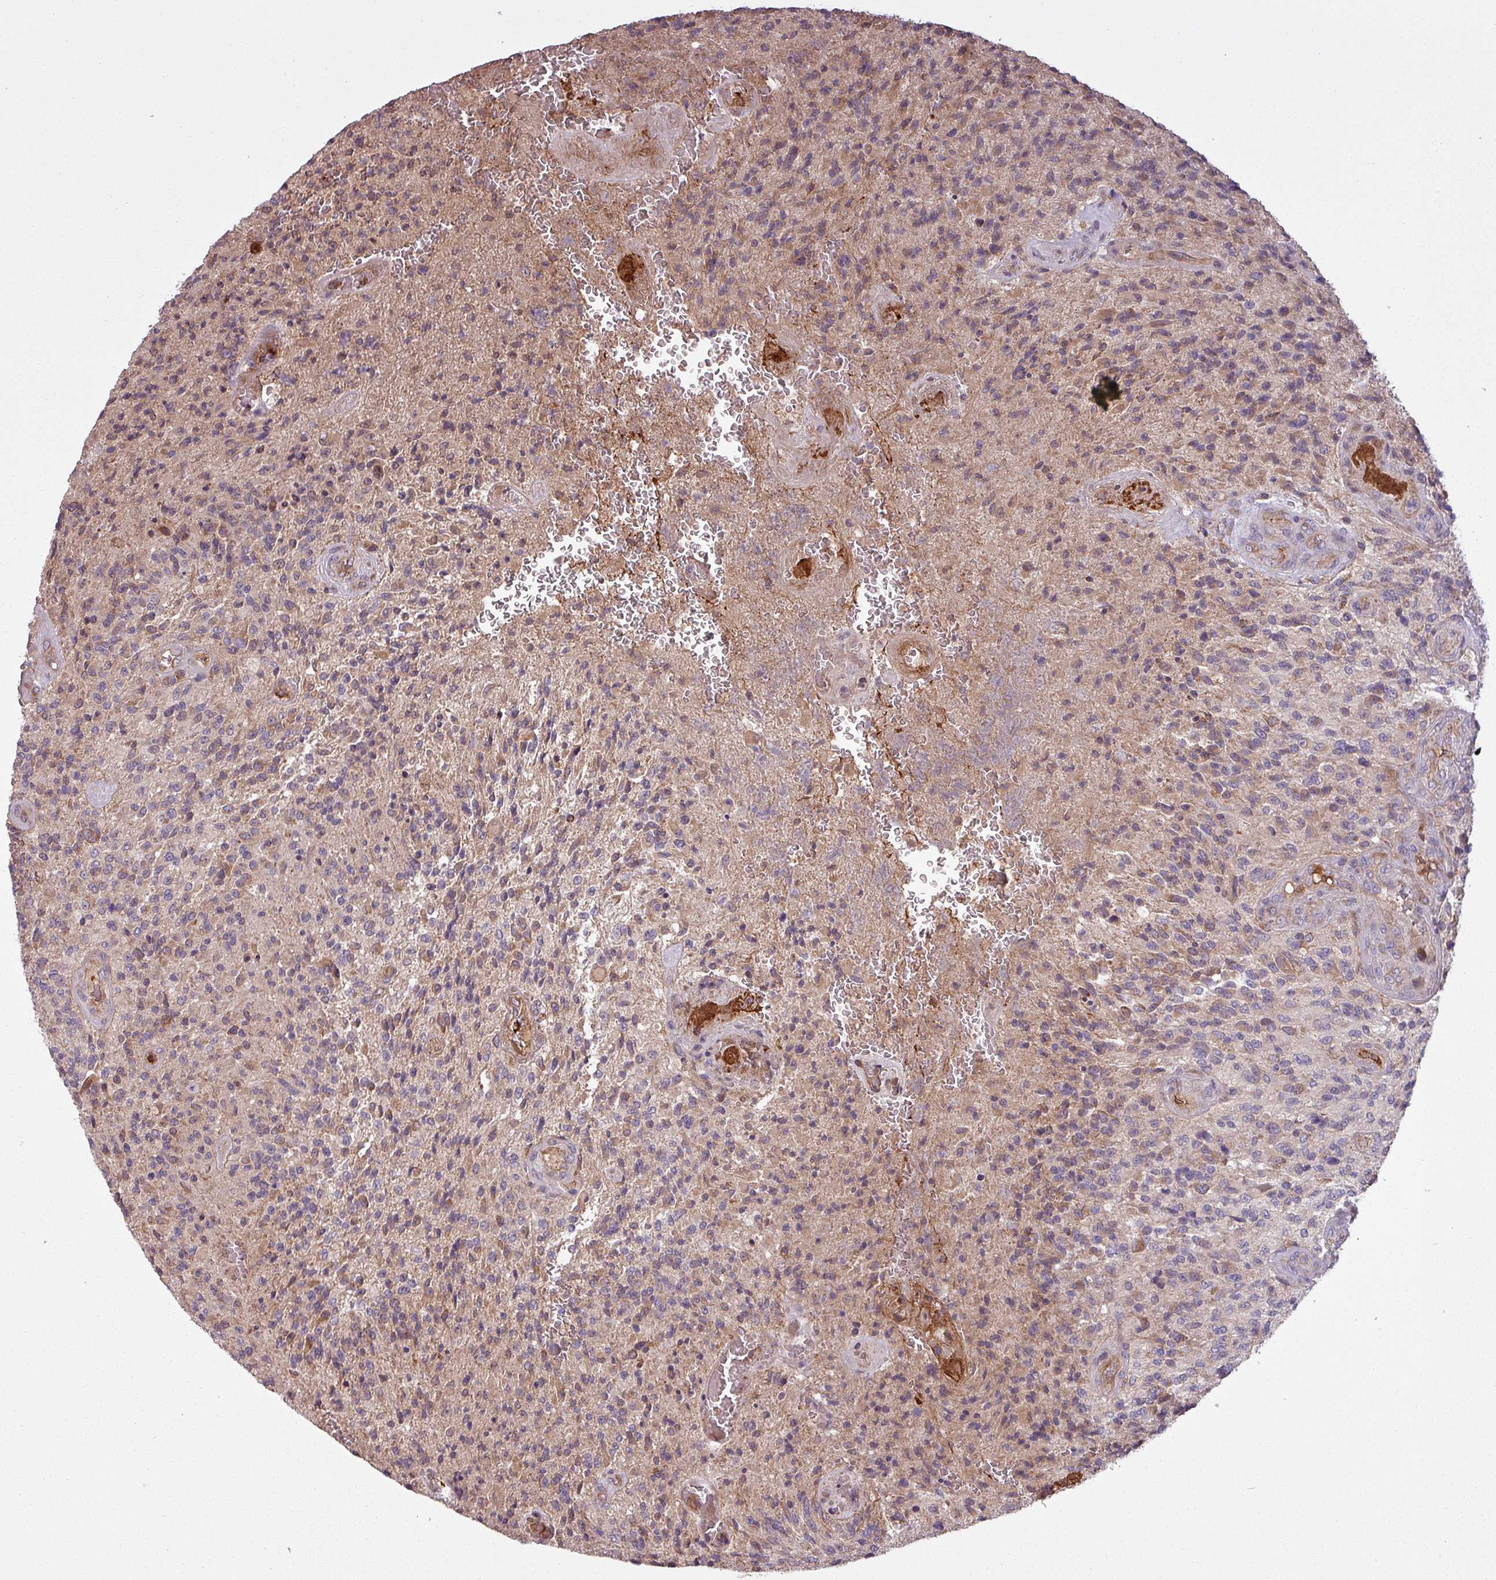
{"staining": {"intensity": "moderate", "quantity": "25%-75%", "location": "cytoplasmic/membranous"}, "tissue": "glioma", "cell_type": "Tumor cells", "image_type": "cancer", "snomed": [{"axis": "morphology", "description": "Normal tissue, NOS"}, {"axis": "morphology", "description": "Glioma, malignant, High grade"}, {"axis": "topography", "description": "Cerebral cortex"}], "caption": "The micrograph exhibits a brown stain indicating the presence of a protein in the cytoplasmic/membranous of tumor cells in malignant glioma (high-grade). (Brightfield microscopy of DAB IHC at high magnification).", "gene": "SNRNP25", "patient": {"sex": "male", "age": 56}}